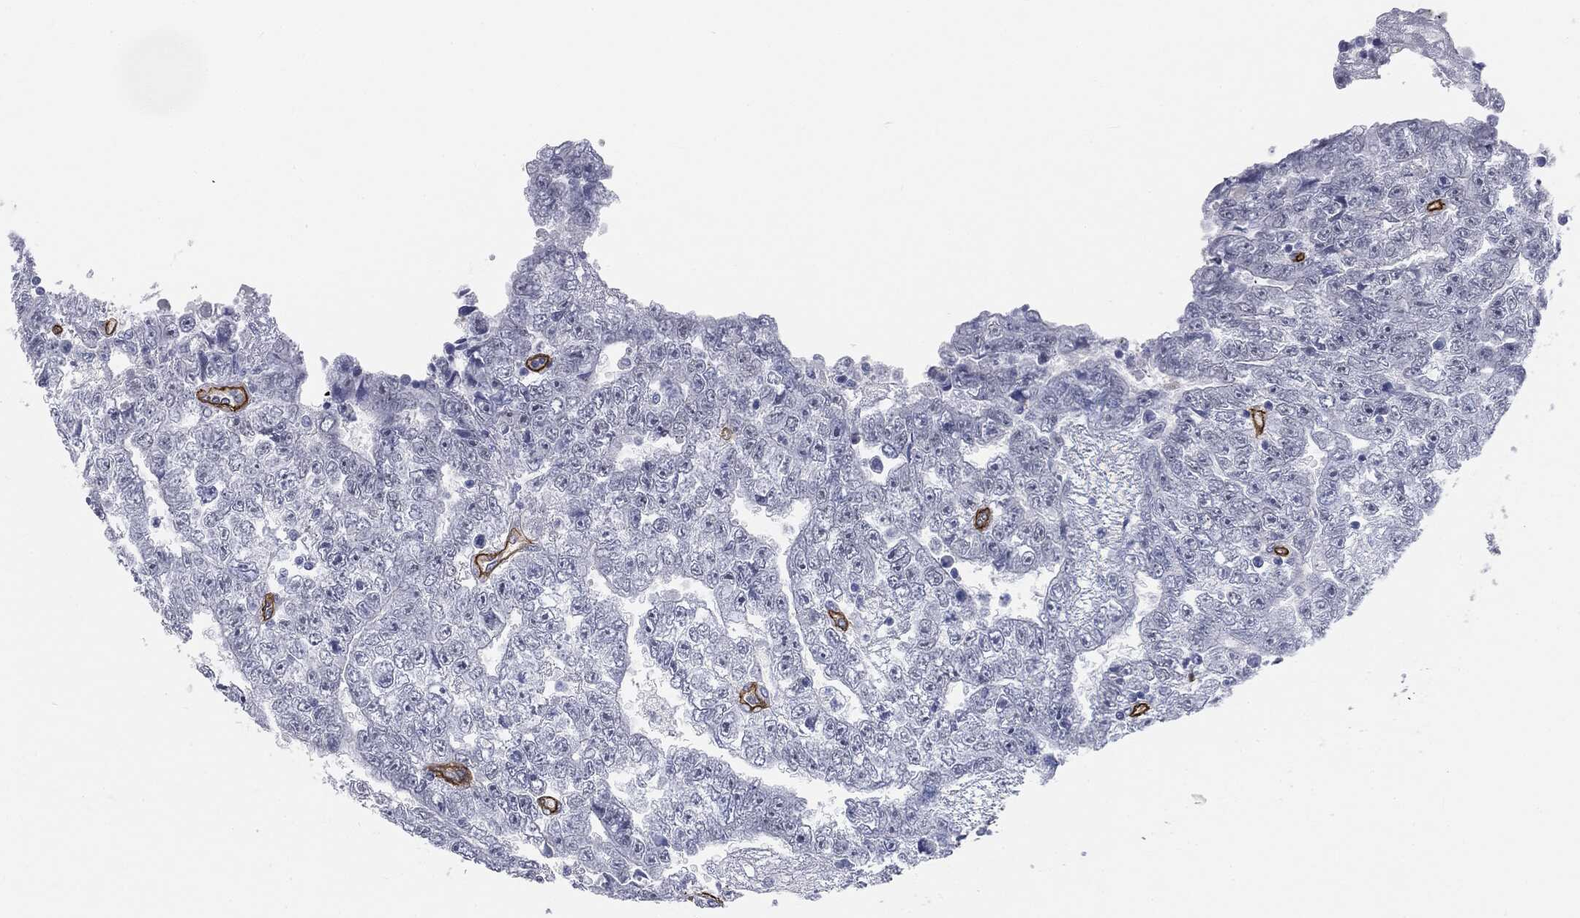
{"staining": {"intensity": "negative", "quantity": "none", "location": "none"}, "tissue": "testis cancer", "cell_type": "Tumor cells", "image_type": "cancer", "snomed": [{"axis": "morphology", "description": "Carcinoma, Embryonal, NOS"}, {"axis": "topography", "description": "Testis"}], "caption": "Protein analysis of testis cancer (embryonal carcinoma) displays no significant positivity in tumor cells. (DAB IHC visualized using brightfield microscopy, high magnification).", "gene": "MUC5AC", "patient": {"sex": "male", "age": 25}}